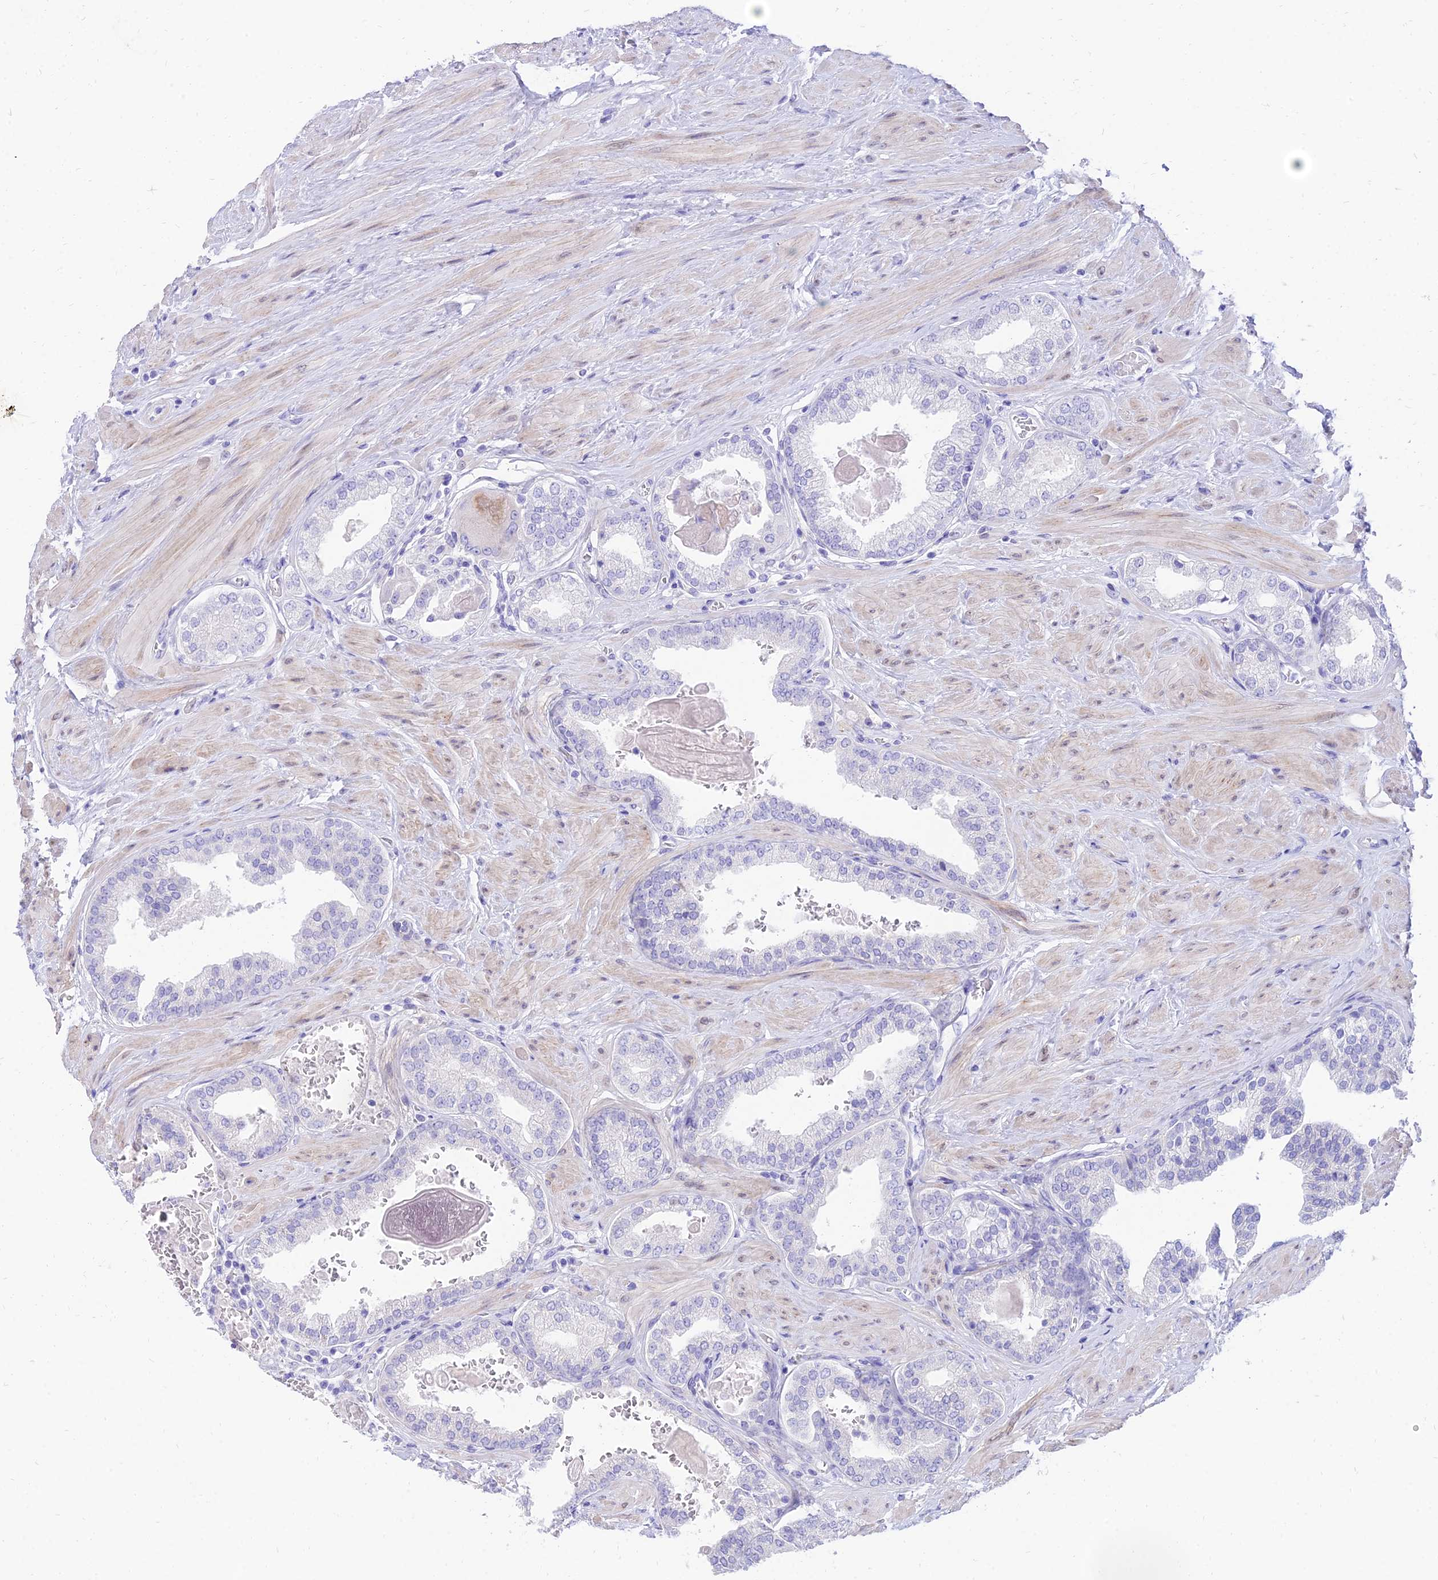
{"staining": {"intensity": "negative", "quantity": "none", "location": "none"}, "tissue": "prostate", "cell_type": "Glandular cells", "image_type": "normal", "snomed": [{"axis": "morphology", "description": "Normal tissue, NOS"}, {"axis": "topography", "description": "Prostate"}], "caption": "Histopathology image shows no significant protein staining in glandular cells of benign prostate.", "gene": "TAC3", "patient": {"sex": "male", "age": 48}}